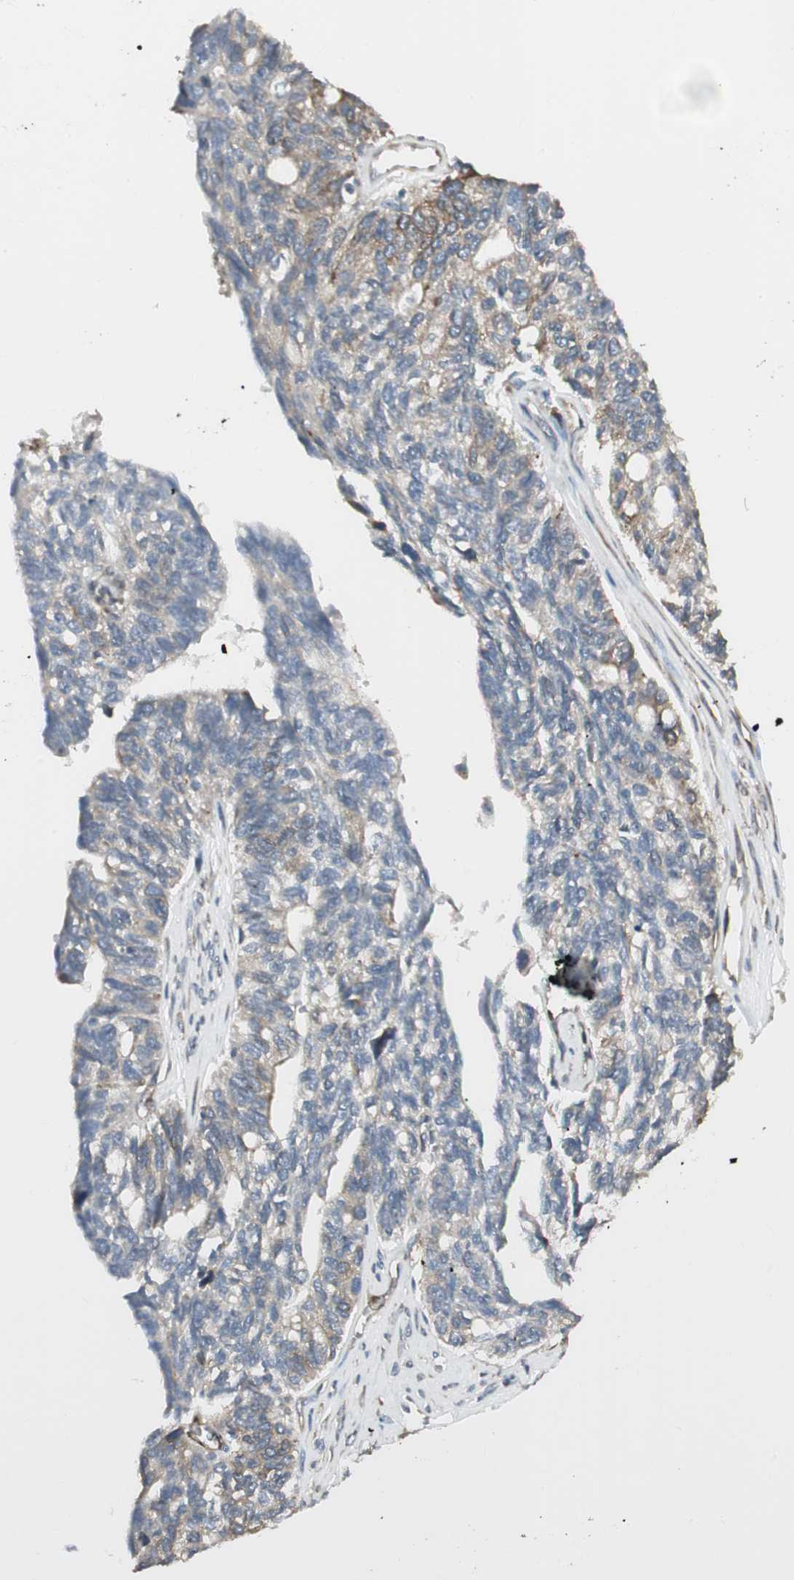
{"staining": {"intensity": "weak", "quantity": ">75%", "location": "cytoplasmic/membranous"}, "tissue": "ovarian cancer", "cell_type": "Tumor cells", "image_type": "cancer", "snomed": [{"axis": "morphology", "description": "Cystadenocarcinoma, serous, NOS"}, {"axis": "topography", "description": "Ovary"}], "caption": "A histopathology image of human ovarian cancer (serous cystadenocarcinoma) stained for a protein displays weak cytoplasmic/membranous brown staining in tumor cells. (brown staining indicates protein expression, while blue staining denotes nuclei).", "gene": "NUCB2", "patient": {"sex": "female", "age": 79}}